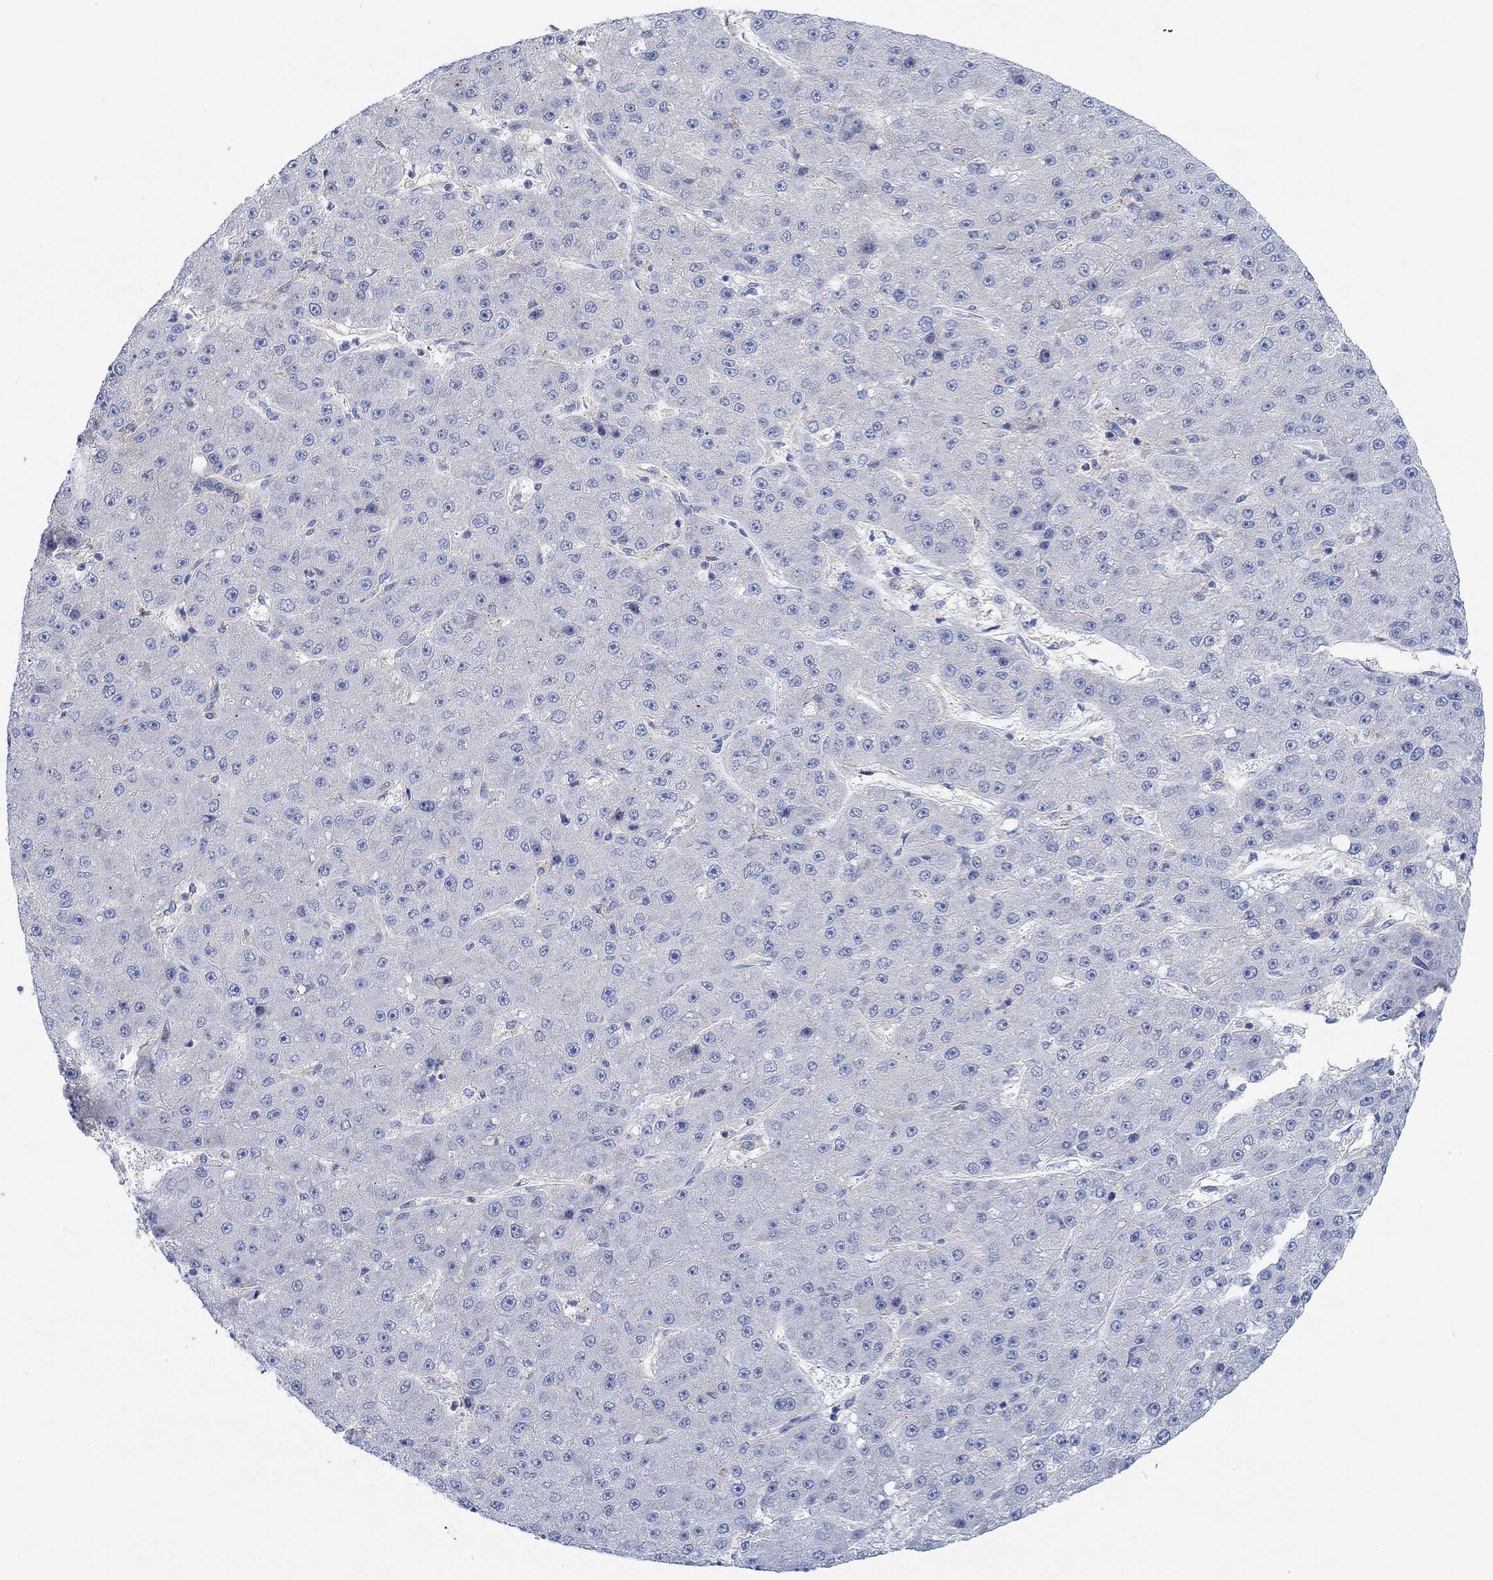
{"staining": {"intensity": "negative", "quantity": "none", "location": "none"}, "tissue": "liver cancer", "cell_type": "Tumor cells", "image_type": "cancer", "snomed": [{"axis": "morphology", "description": "Carcinoma, Hepatocellular, NOS"}, {"axis": "topography", "description": "Liver"}], "caption": "IHC image of human hepatocellular carcinoma (liver) stained for a protein (brown), which reveals no staining in tumor cells.", "gene": "PMFBP1", "patient": {"sex": "male", "age": 67}}